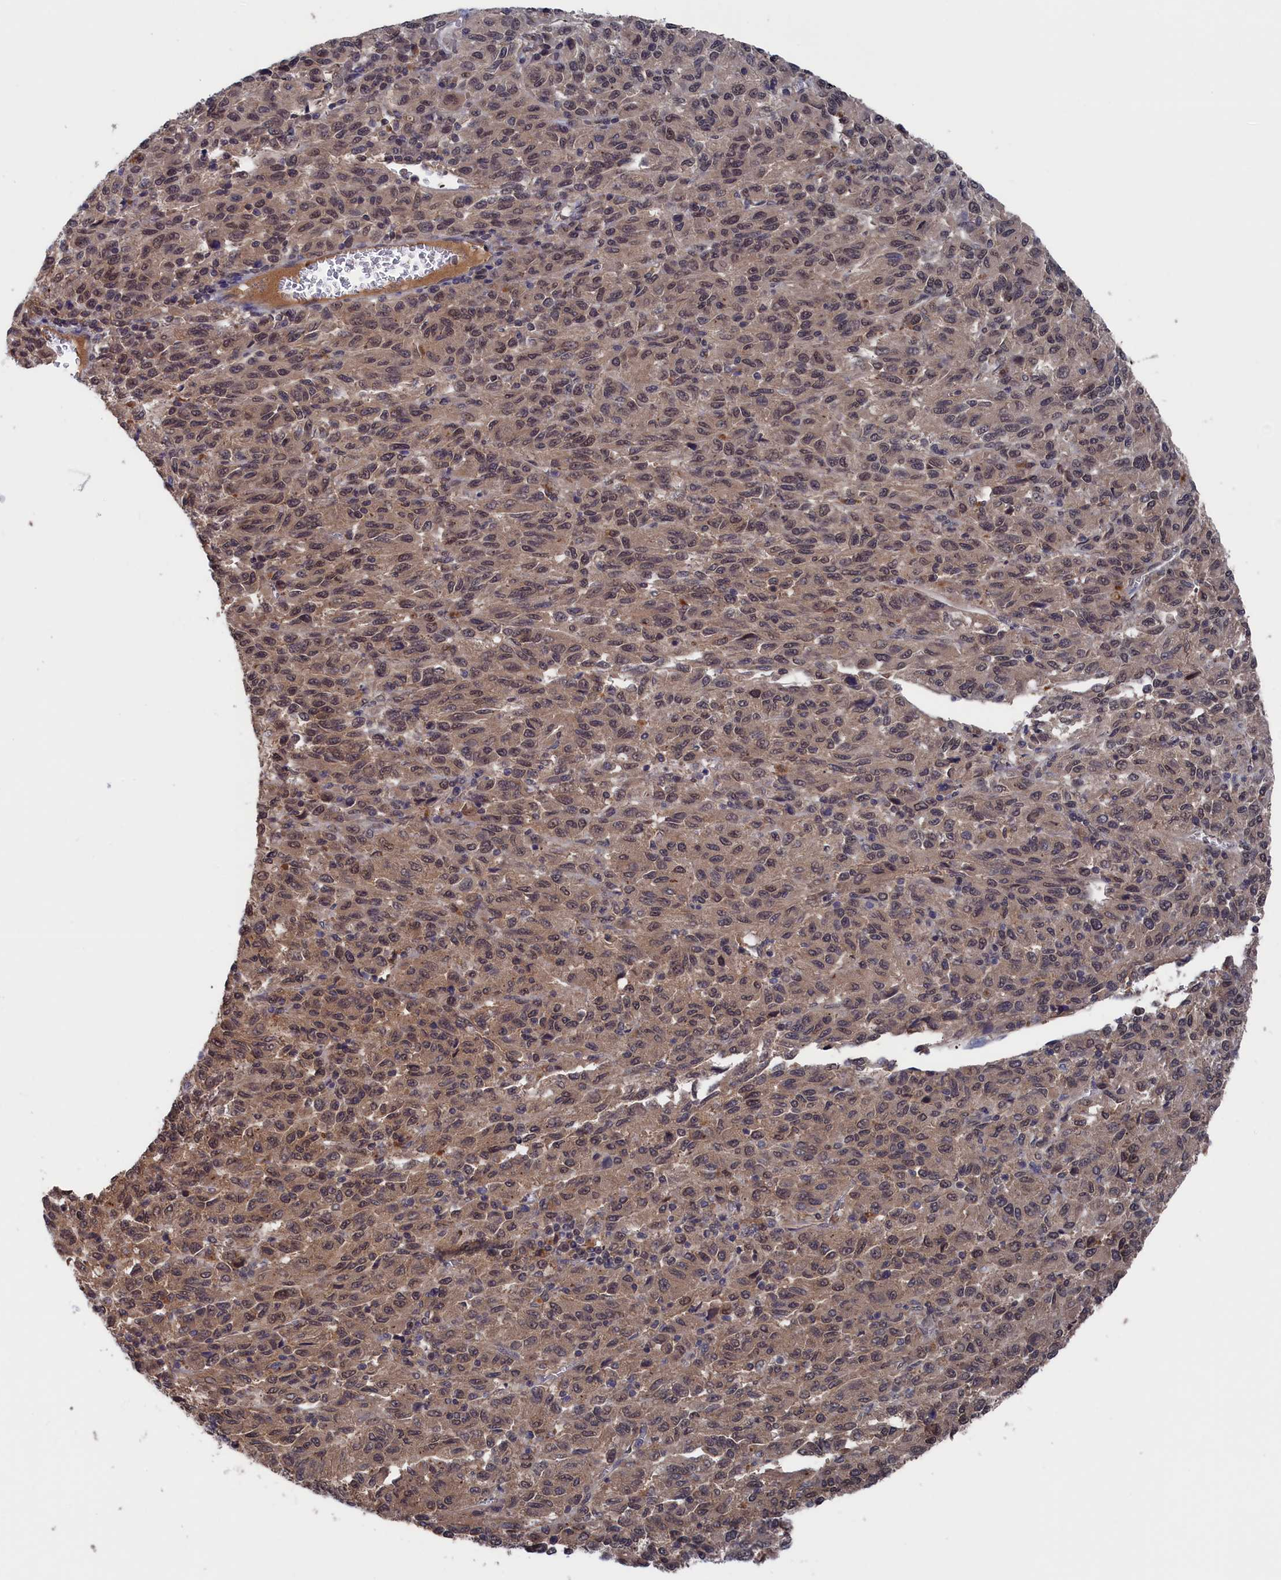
{"staining": {"intensity": "weak", "quantity": ">75%", "location": "cytoplasmic/membranous,nuclear"}, "tissue": "melanoma", "cell_type": "Tumor cells", "image_type": "cancer", "snomed": [{"axis": "morphology", "description": "Malignant melanoma, Metastatic site"}, {"axis": "topography", "description": "Lung"}], "caption": "Protein expression analysis of melanoma displays weak cytoplasmic/membranous and nuclear positivity in about >75% of tumor cells.", "gene": "NUTF2", "patient": {"sex": "male", "age": 64}}